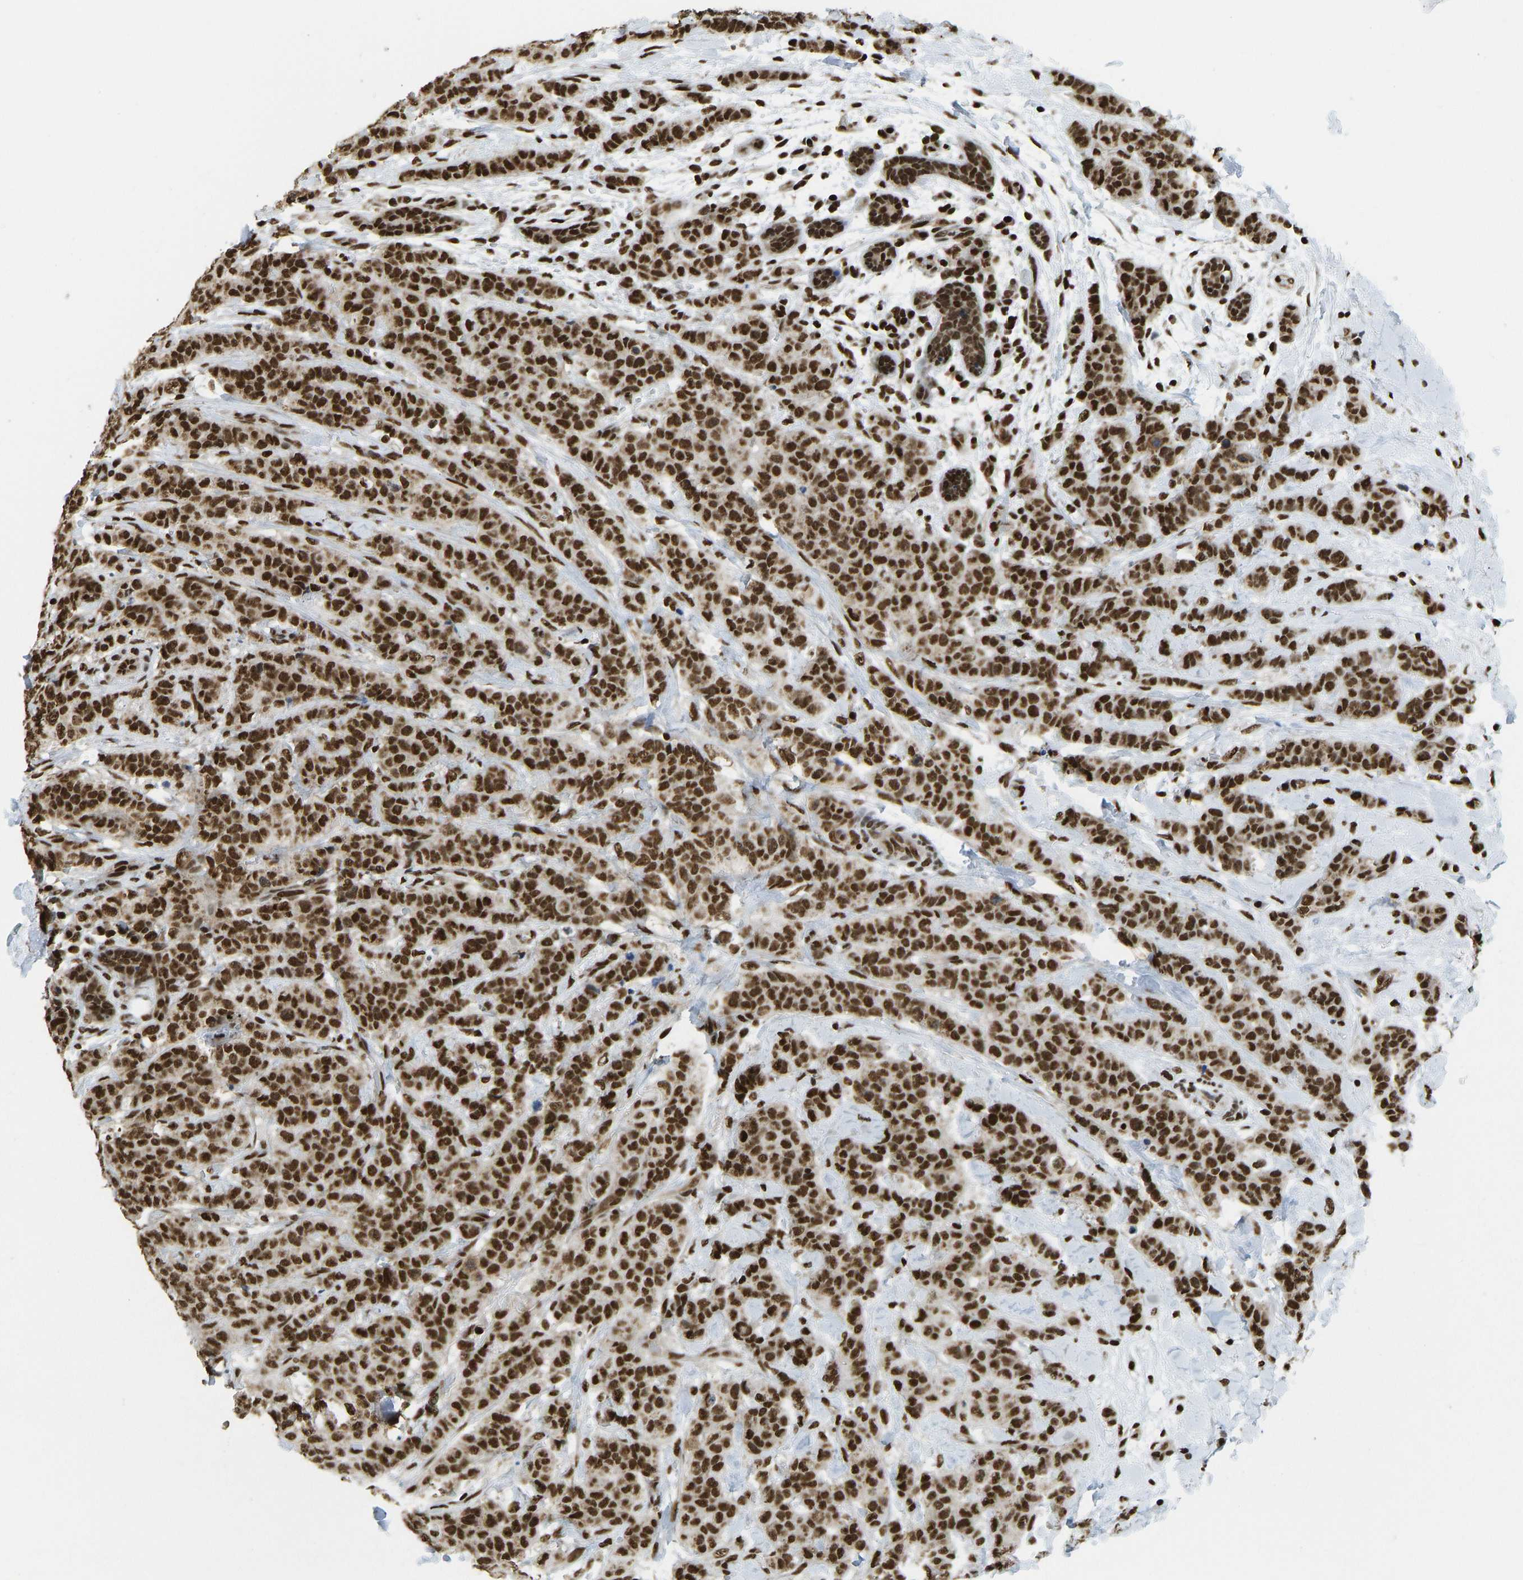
{"staining": {"intensity": "strong", "quantity": ">75%", "location": "nuclear"}, "tissue": "breast cancer", "cell_type": "Tumor cells", "image_type": "cancer", "snomed": [{"axis": "morphology", "description": "Normal tissue, NOS"}, {"axis": "morphology", "description": "Duct carcinoma"}, {"axis": "topography", "description": "Breast"}], "caption": "A photomicrograph of breast cancer (intraductal carcinoma) stained for a protein demonstrates strong nuclear brown staining in tumor cells.", "gene": "ZSCAN20", "patient": {"sex": "female", "age": 40}}